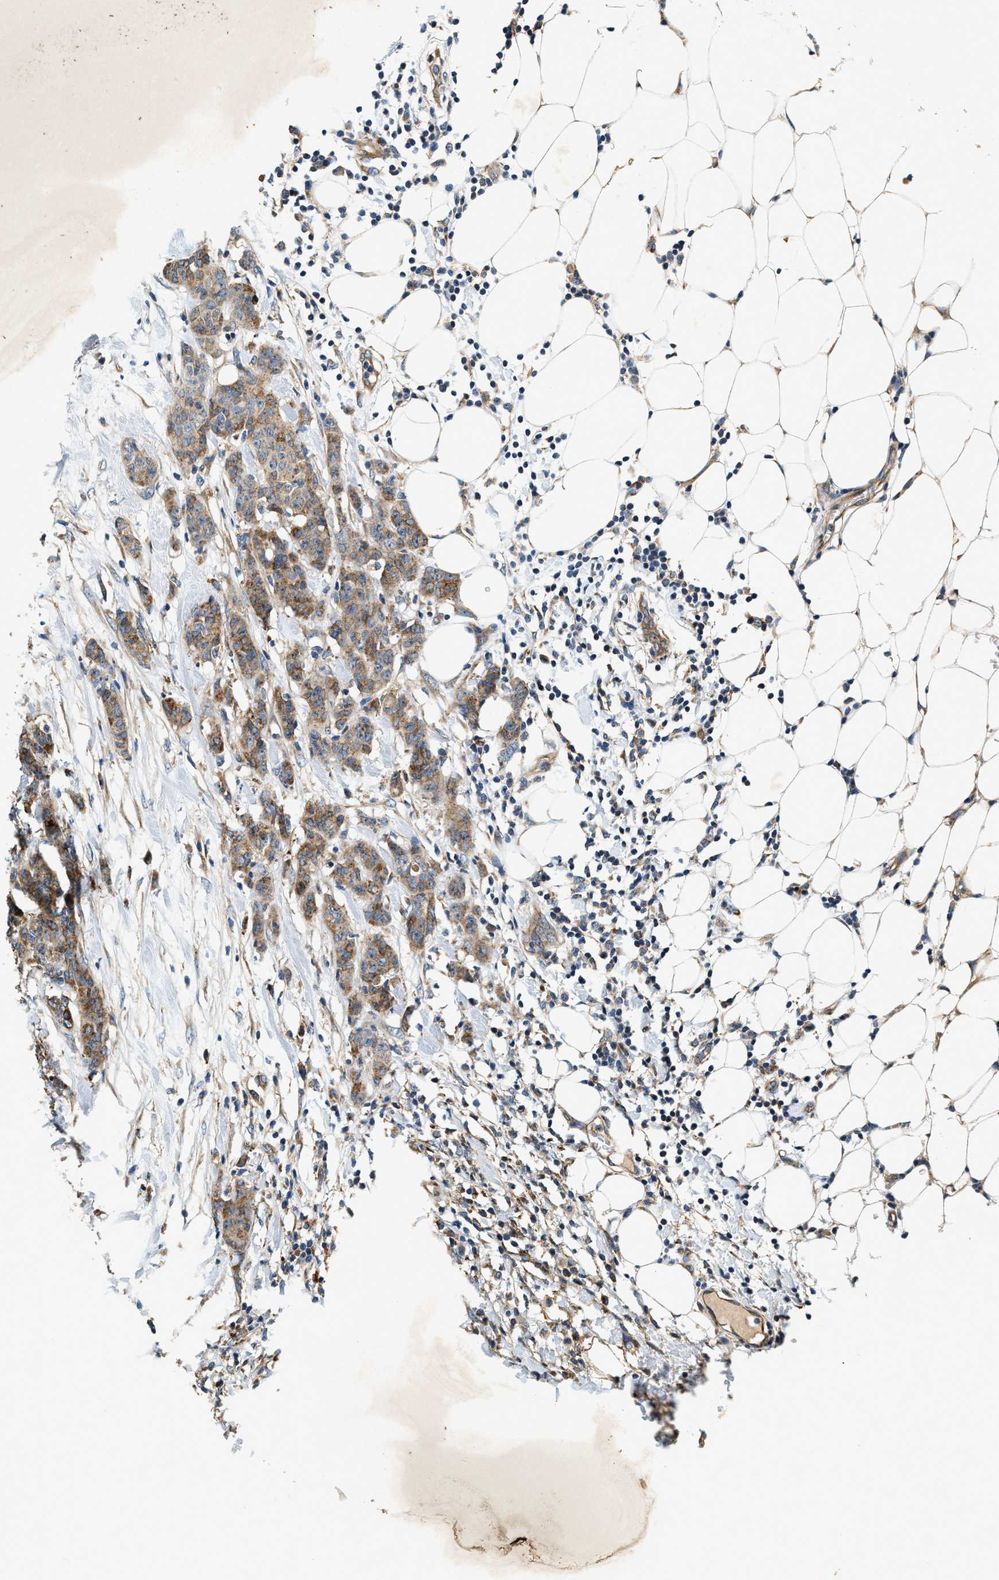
{"staining": {"intensity": "moderate", "quantity": ">75%", "location": "cytoplasmic/membranous"}, "tissue": "breast cancer", "cell_type": "Tumor cells", "image_type": "cancer", "snomed": [{"axis": "morphology", "description": "Normal tissue, NOS"}, {"axis": "morphology", "description": "Duct carcinoma"}, {"axis": "topography", "description": "Breast"}], "caption": "Immunohistochemical staining of infiltrating ductal carcinoma (breast) exhibits medium levels of moderate cytoplasmic/membranous protein positivity in about >75% of tumor cells.", "gene": "DUSP10", "patient": {"sex": "female", "age": 40}}